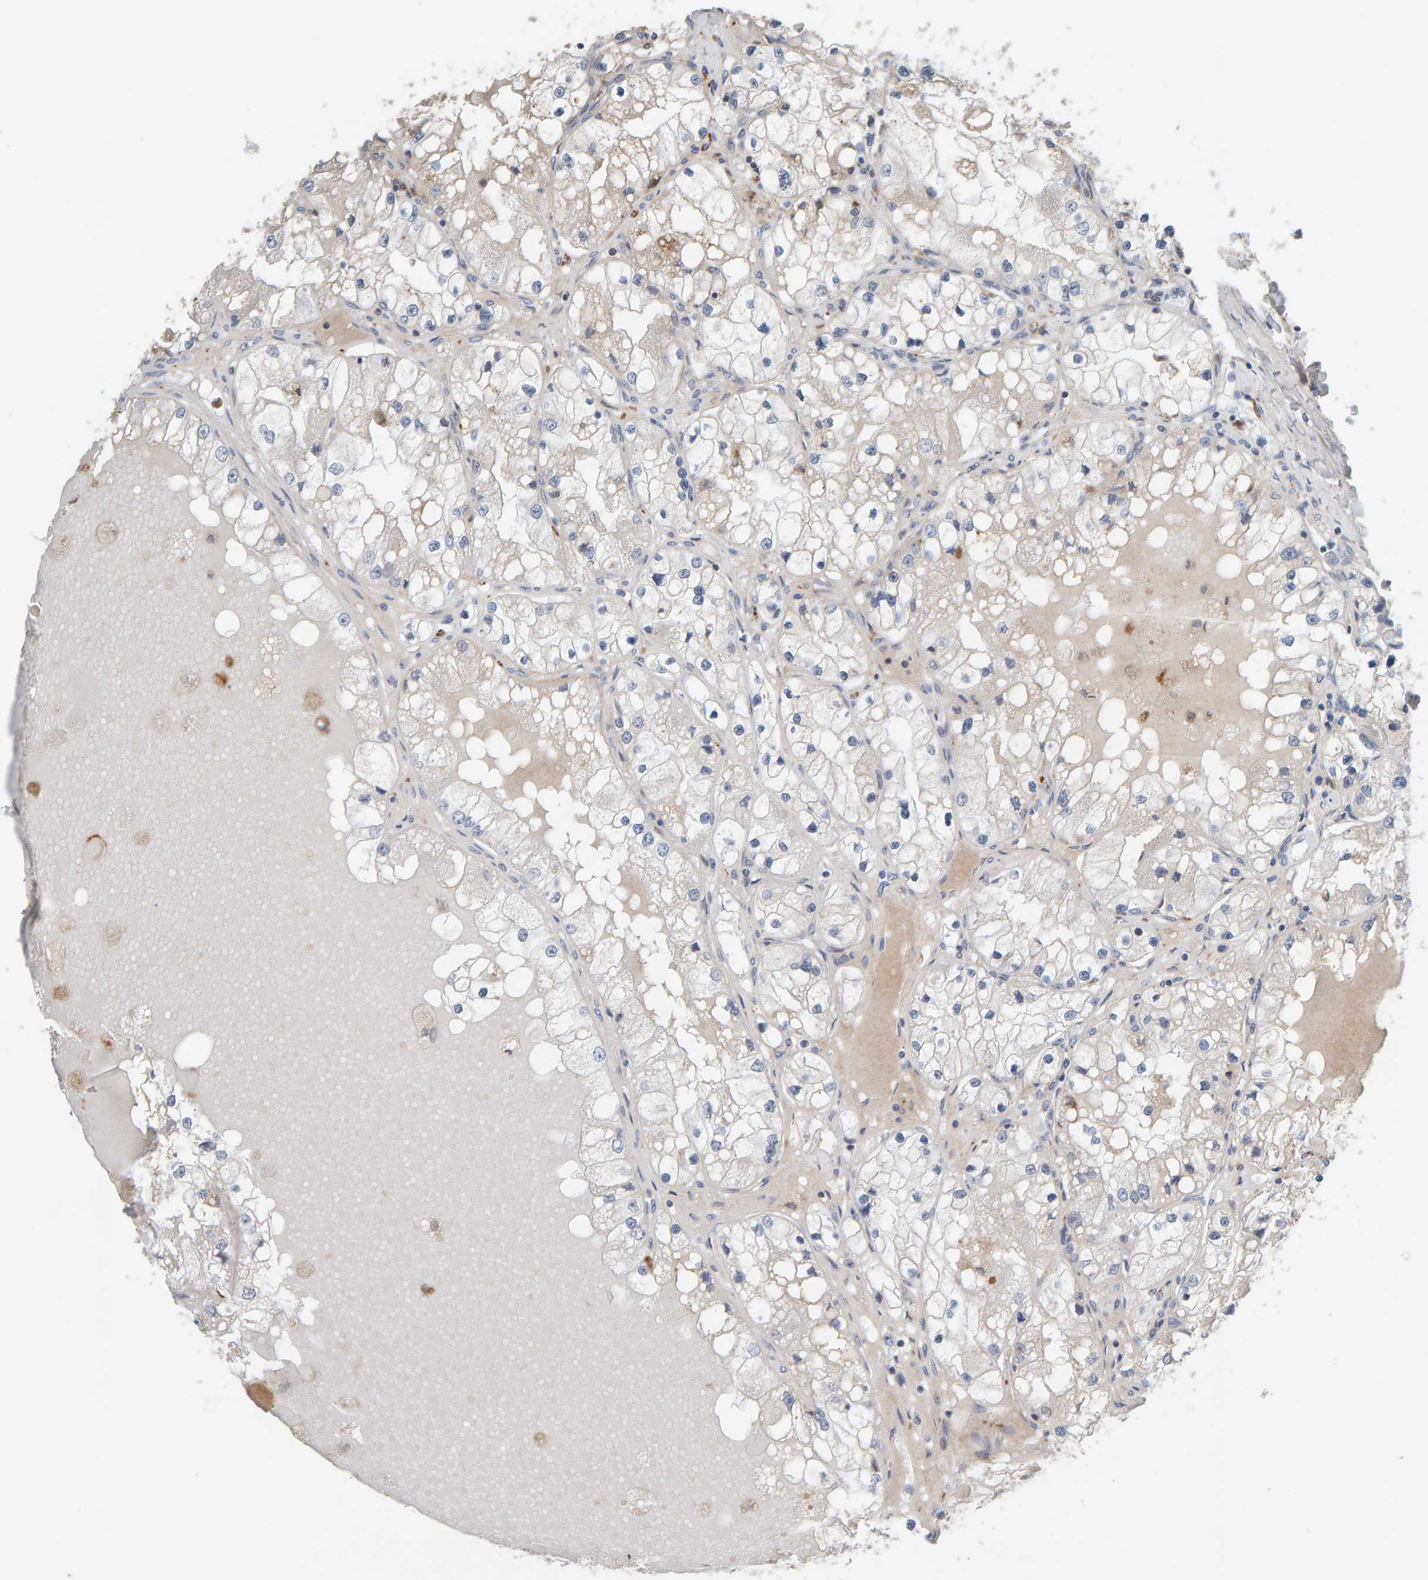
{"staining": {"intensity": "negative", "quantity": "none", "location": "none"}, "tissue": "renal cancer", "cell_type": "Tumor cells", "image_type": "cancer", "snomed": [{"axis": "morphology", "description": "Adenocarcinoma, NOS"}, {"axis": "topography", "description": "Kidney"}], "caption": "This image is of renal cancer (adenocarcinoma) stained with IHC to label a protein in brown with the nuclei are counter-stained blue. There is no expression in tumor cells.", "gene": "IPPK", "patient": {"sex": "male", "age": 68}}